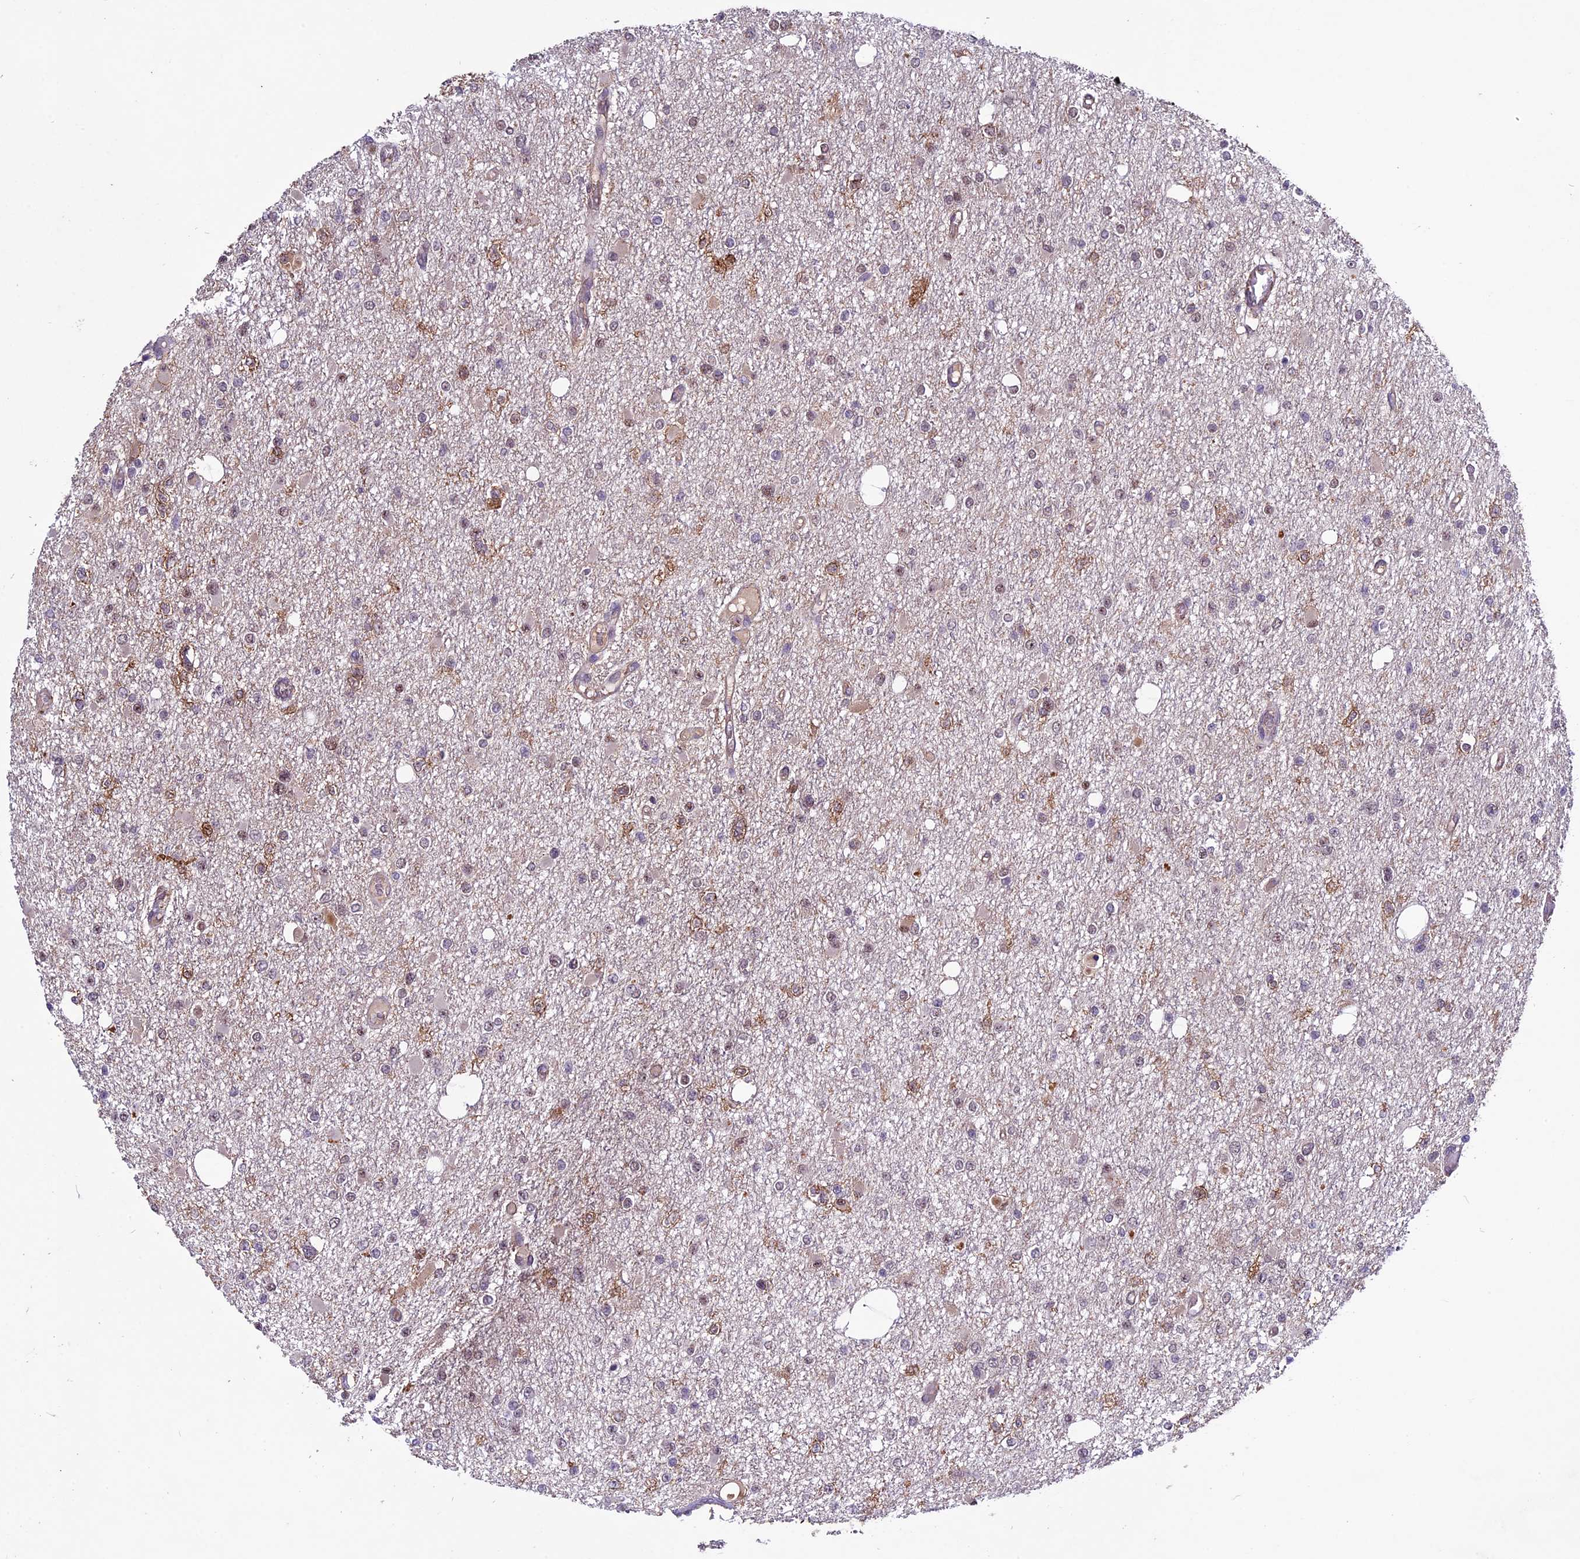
{"staining": {"intensity": "weak", "quantity": "<25%", "location": "cytoplasmic/membranous"}, "tissue": "glioma", "cell_type": "Tumor cells", "image_type": "cancer", "snomed": [{"axis": "morphology", "description": "Glioma, malignant, Low grade"}, {"axis": "topography", "description": "Brain"}], "caption": "Immunohistochemical staining of human glioma demonstrates no significant positivity in tumor cells.", "gene": "C3orf70", "patient": {"sex": "female", "age": 22}}